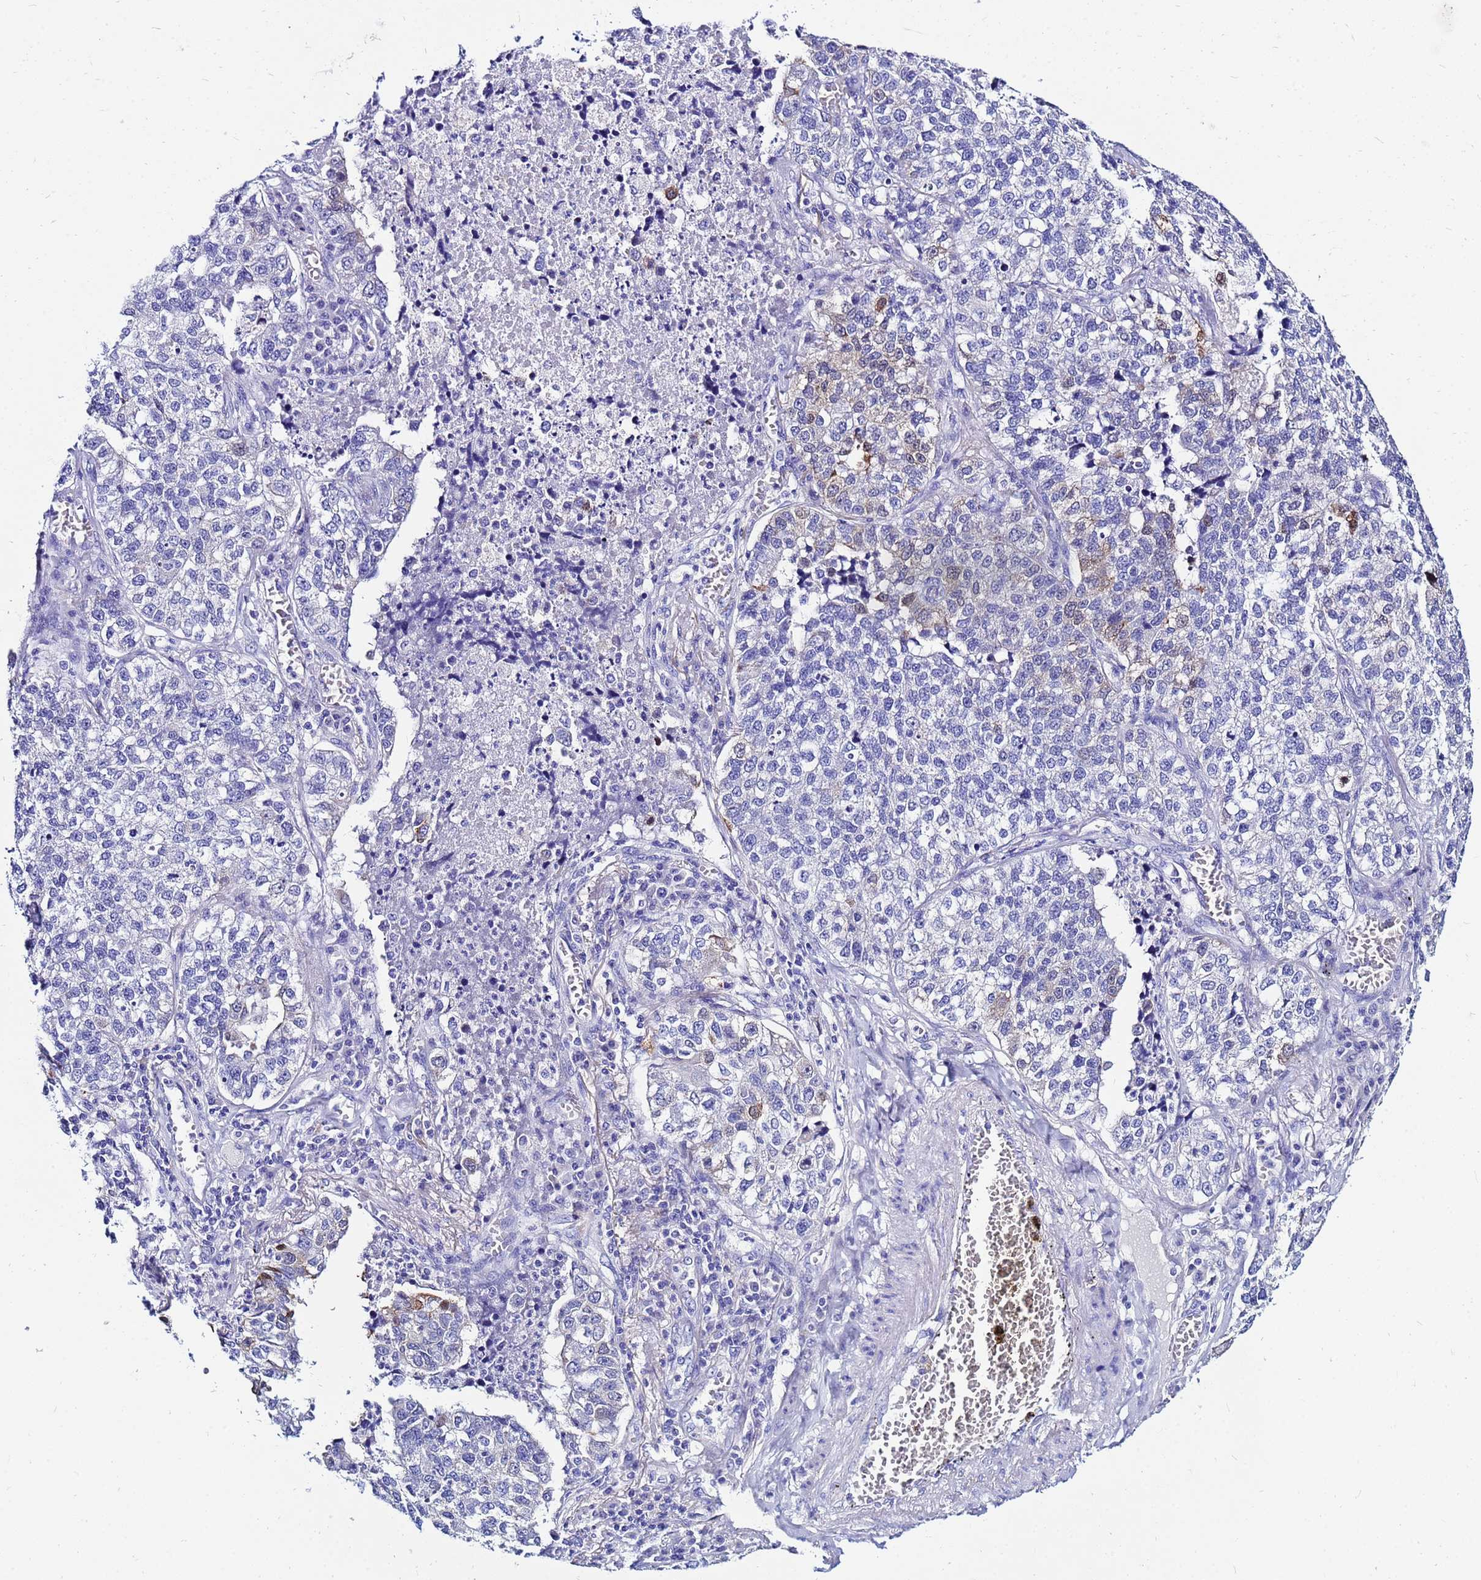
{"staining": {"intensity": "negative", "quantity": "none", "location": "none"}, "tissue": "lung cancer", "cell_type": "Tumor cells", "image_type": "cancer", "snomed": [{"axis": "morphology", "description": "Adenocarcinoma, NOS"}, {"axis": "topography", "description": "Lung"}], "caption": "Tumor cells show no significant protein positivity in lung cancer.", "gene": "PPP1R14C", "patient": {"sex": "male", "age": 49}}